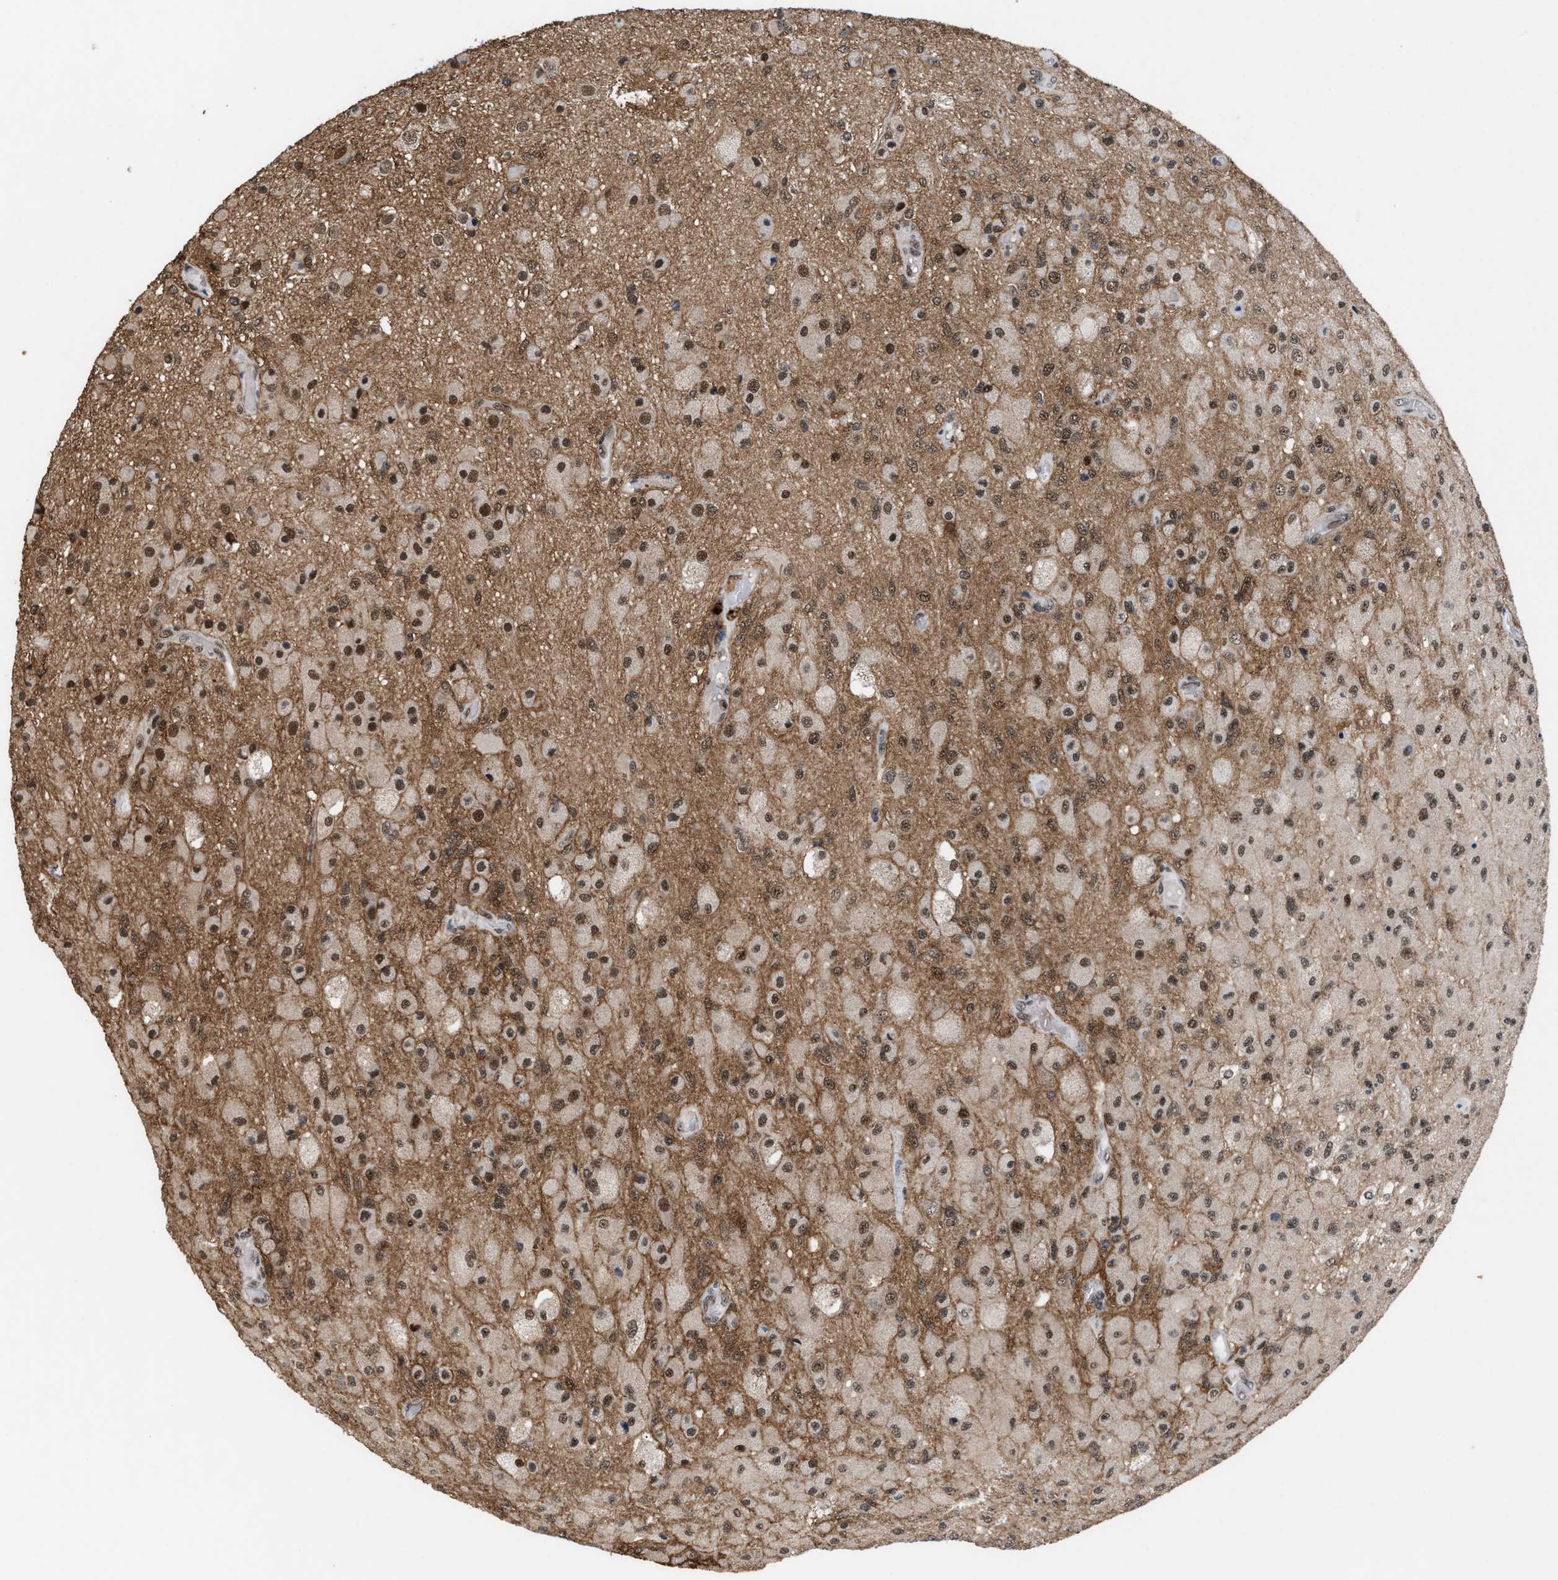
{"staining": {"intensity": "strong", "quantity": ">75%", "location": "nuclear"}, "tissue": "glioma", "cell_type": "Tumor cells", "image_type": "cancer", "snomed": [{"axis": "morphology", "description": "Normal tissue, NOS"}, {"axis": "morphology", "description": "Glioma, malignant, High grade"}, {"axis": "topography", "description": "Cerebral cortex"}], "caption": "The image shows staining of high-grade glioma (malignant), revealing strong nuclear protein expression (brown color) within tumor cells.", "gene": "PRPF4", "patient": {"sex": "male", "age": 77}}